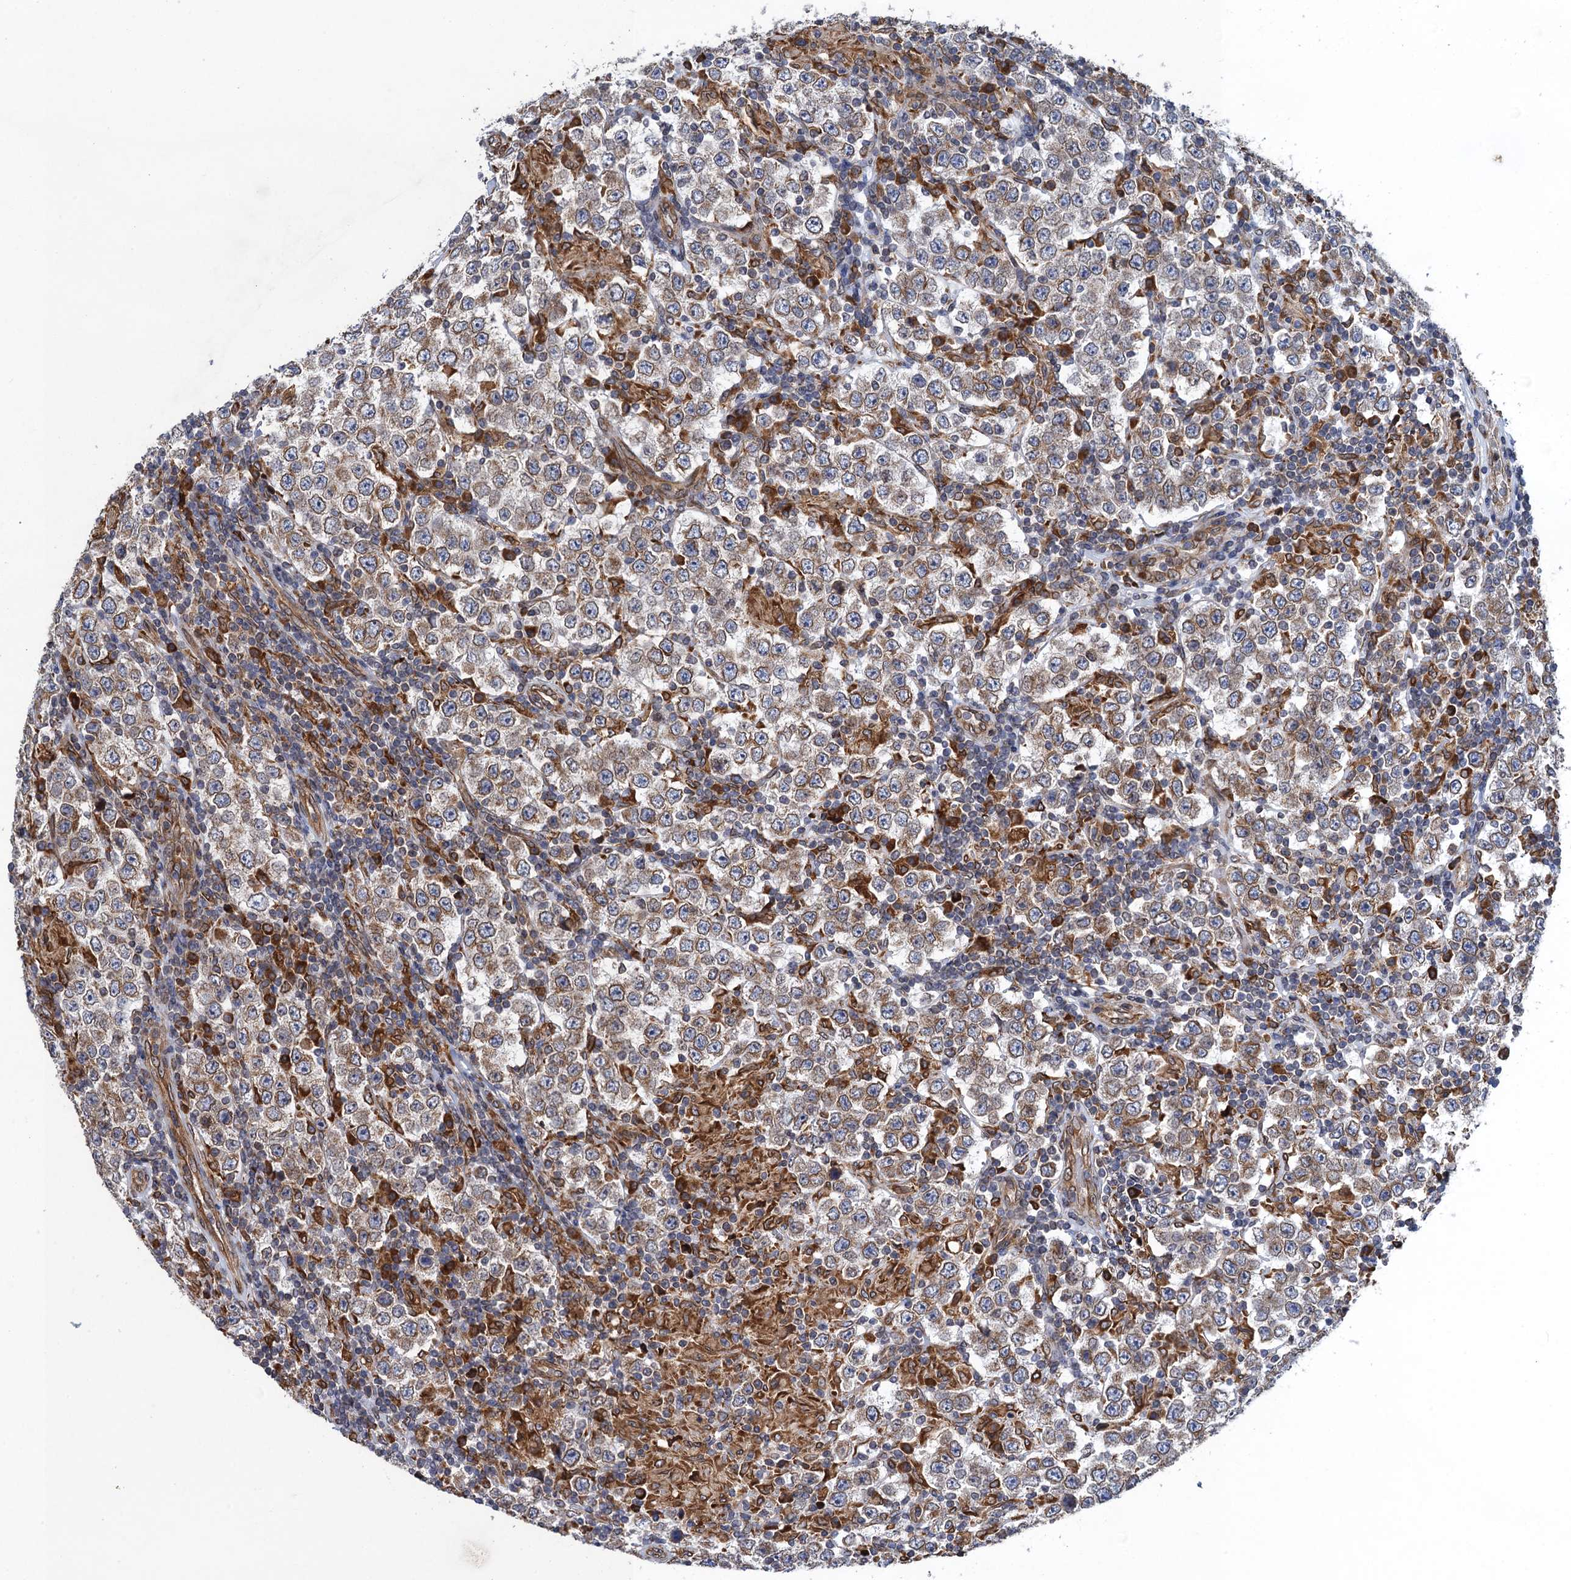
{"staining": {"intensity": "moderate", "quantity": "25%-75%", "location": "cytoplasmic/membranous"}, "tissue": "testis cancer", "cell_type": "Tumor cells", "image_type": "cancer", "snomed": [{"axis": "morphology", "description": "Normal tissue, NOS"}, {"axis": "morphology", "description": "Urothelial carcinoma, High grade"}, {"axis": "morphology", "description": "Seminoma, NOS"}, {"axis": "morphology", "description": "Carcinoma, Embryonal, NOS"}, {"axis": "topography", "description": "Urinary bladder"}, {"axis": "topography", "description": "Testis"}], "caption": "A medium amount of moderate cytoplasmic/membranous expression is identified in about 25%-75% of tumor cells in seminoma (testis) tissue. The protein of interest is shown in brown color, while the nuclei are stained blue.", "gene": "ARMC5", "patient": {"sex": "male", "age": 41}}